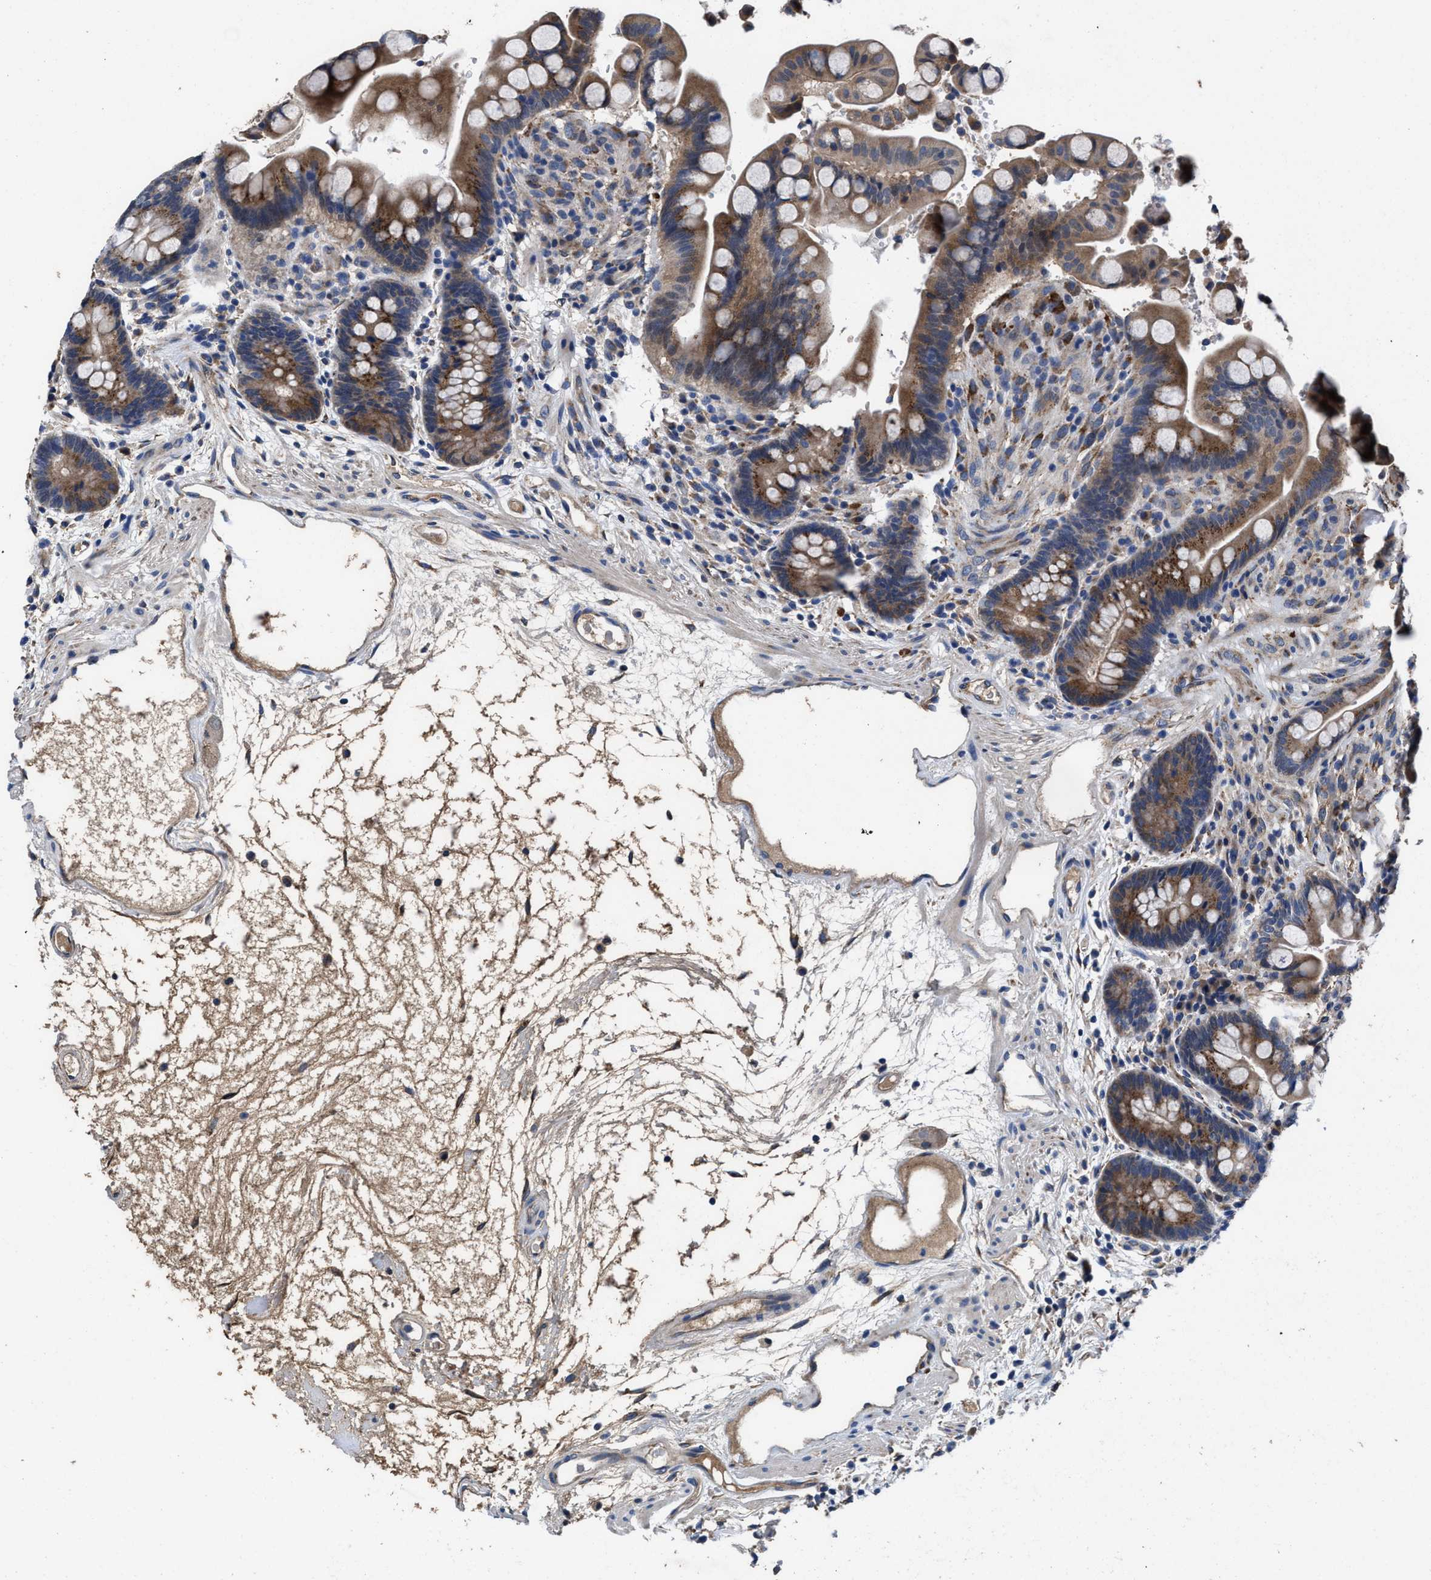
{"staining": {"intensity": "weak", "quantity": ">75%", "location": "cytoplasmic/membranous"}, "tissue": "colon", "cell_type": "Endothelial cells", "image_type": "normal", "snomed": [{"axis": "morphology", "description": "Normal tissue, NOS"}, {"axis": "topography", "description": "Colon"}], "caption": "Weak cytoplasmic/membranous expression is seen in about >75% of endothelial cells in benign colon.", "gene": "IDNK", "patient": {"sex": "male", "age": 73}}